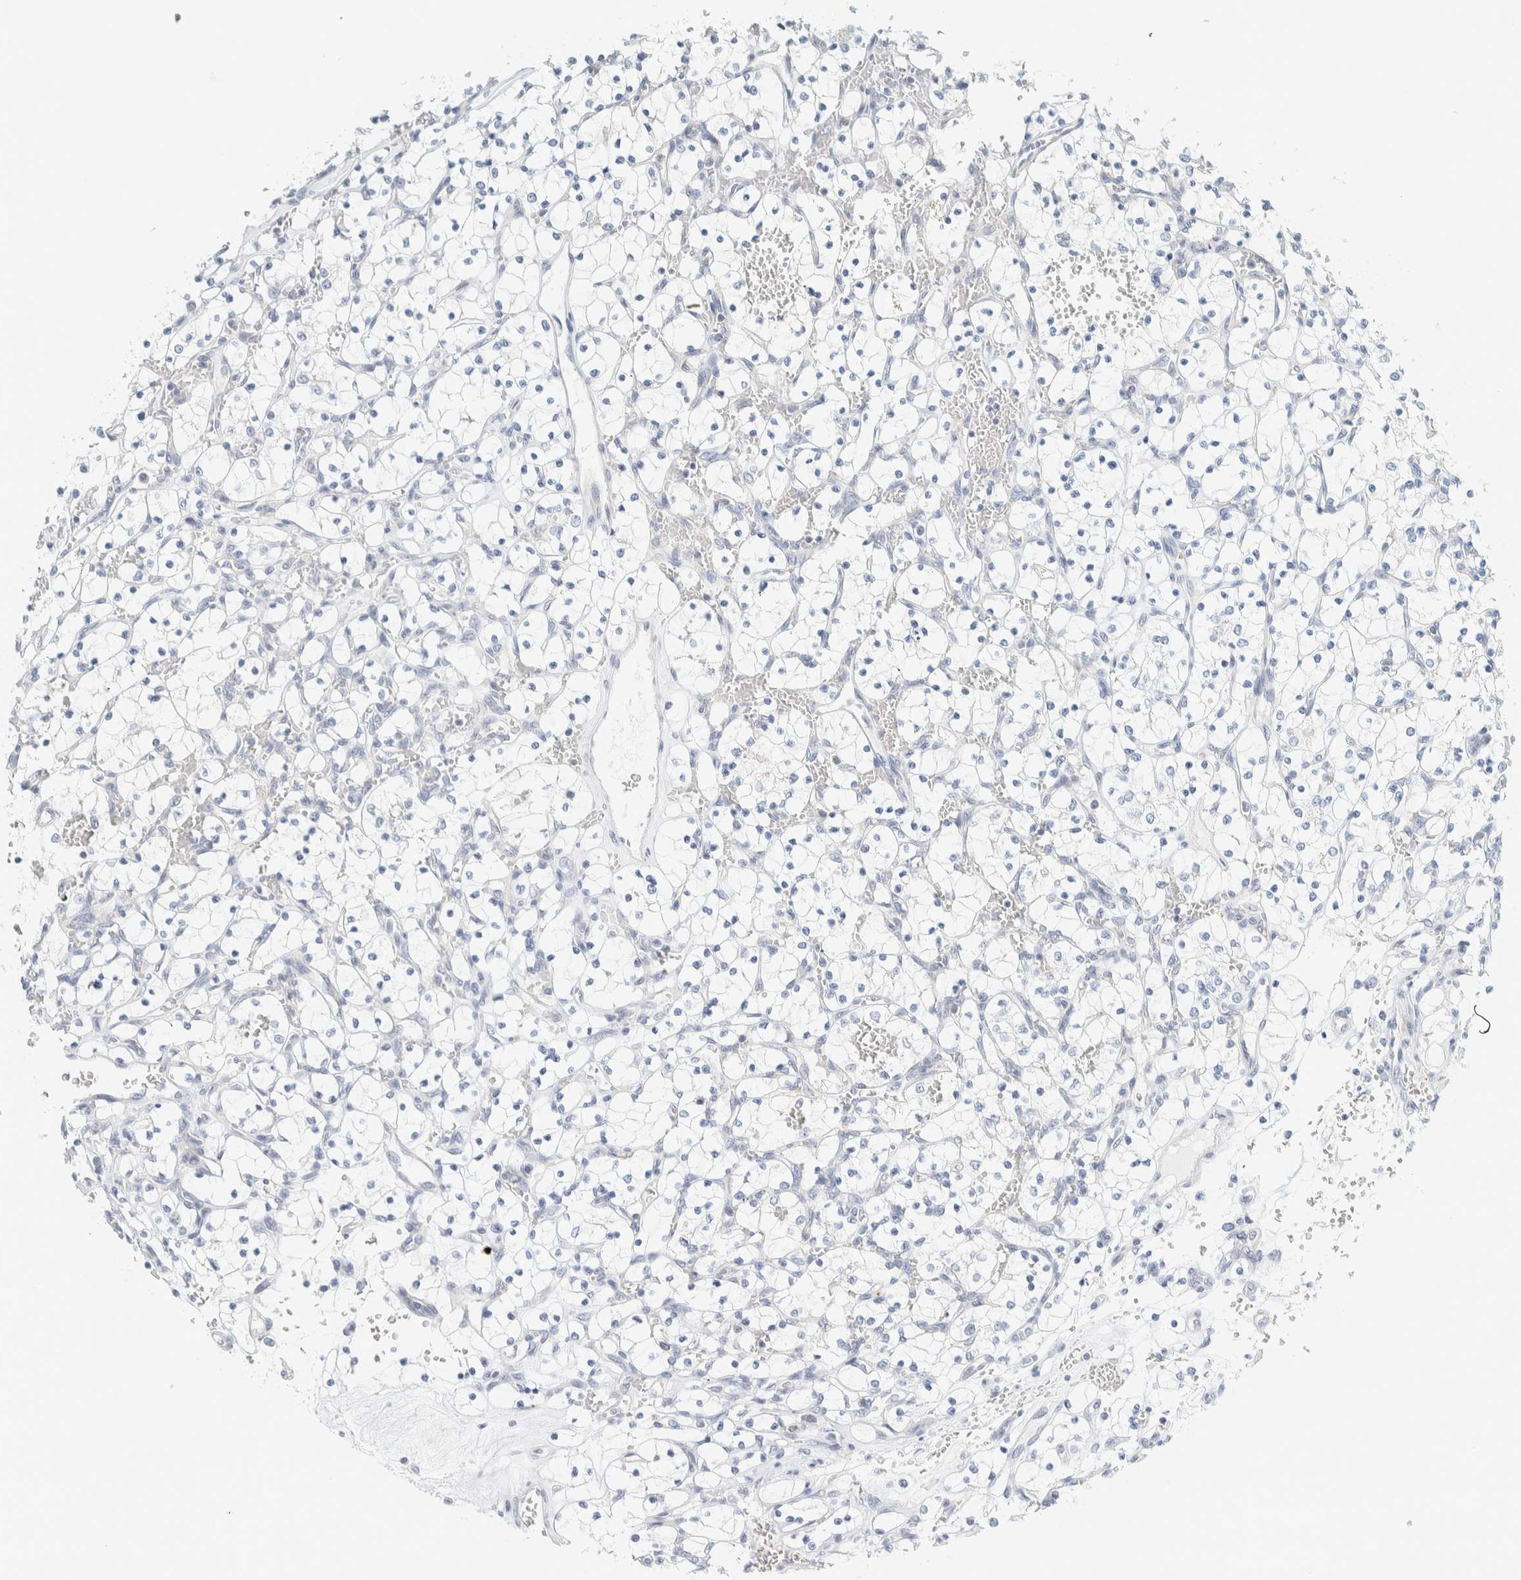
{"staining": {"intensity": "negative", "quantity": "none", "location": "none"}, "tissue": "renal cancer", "cell_type": "Tumor cells", "image_type": "cancer", "snomed": [{"axis": "morphology", "description": "Adenocarcinoma, NOS"}, {"axis": "topography", "description": "Kidney"}], "caption": "The photomicrograph reveals no staining of tumor cells in renal adenocarcinoma.", "gene": "NDE1", "patient": {"sex": "female", "age": 69}}